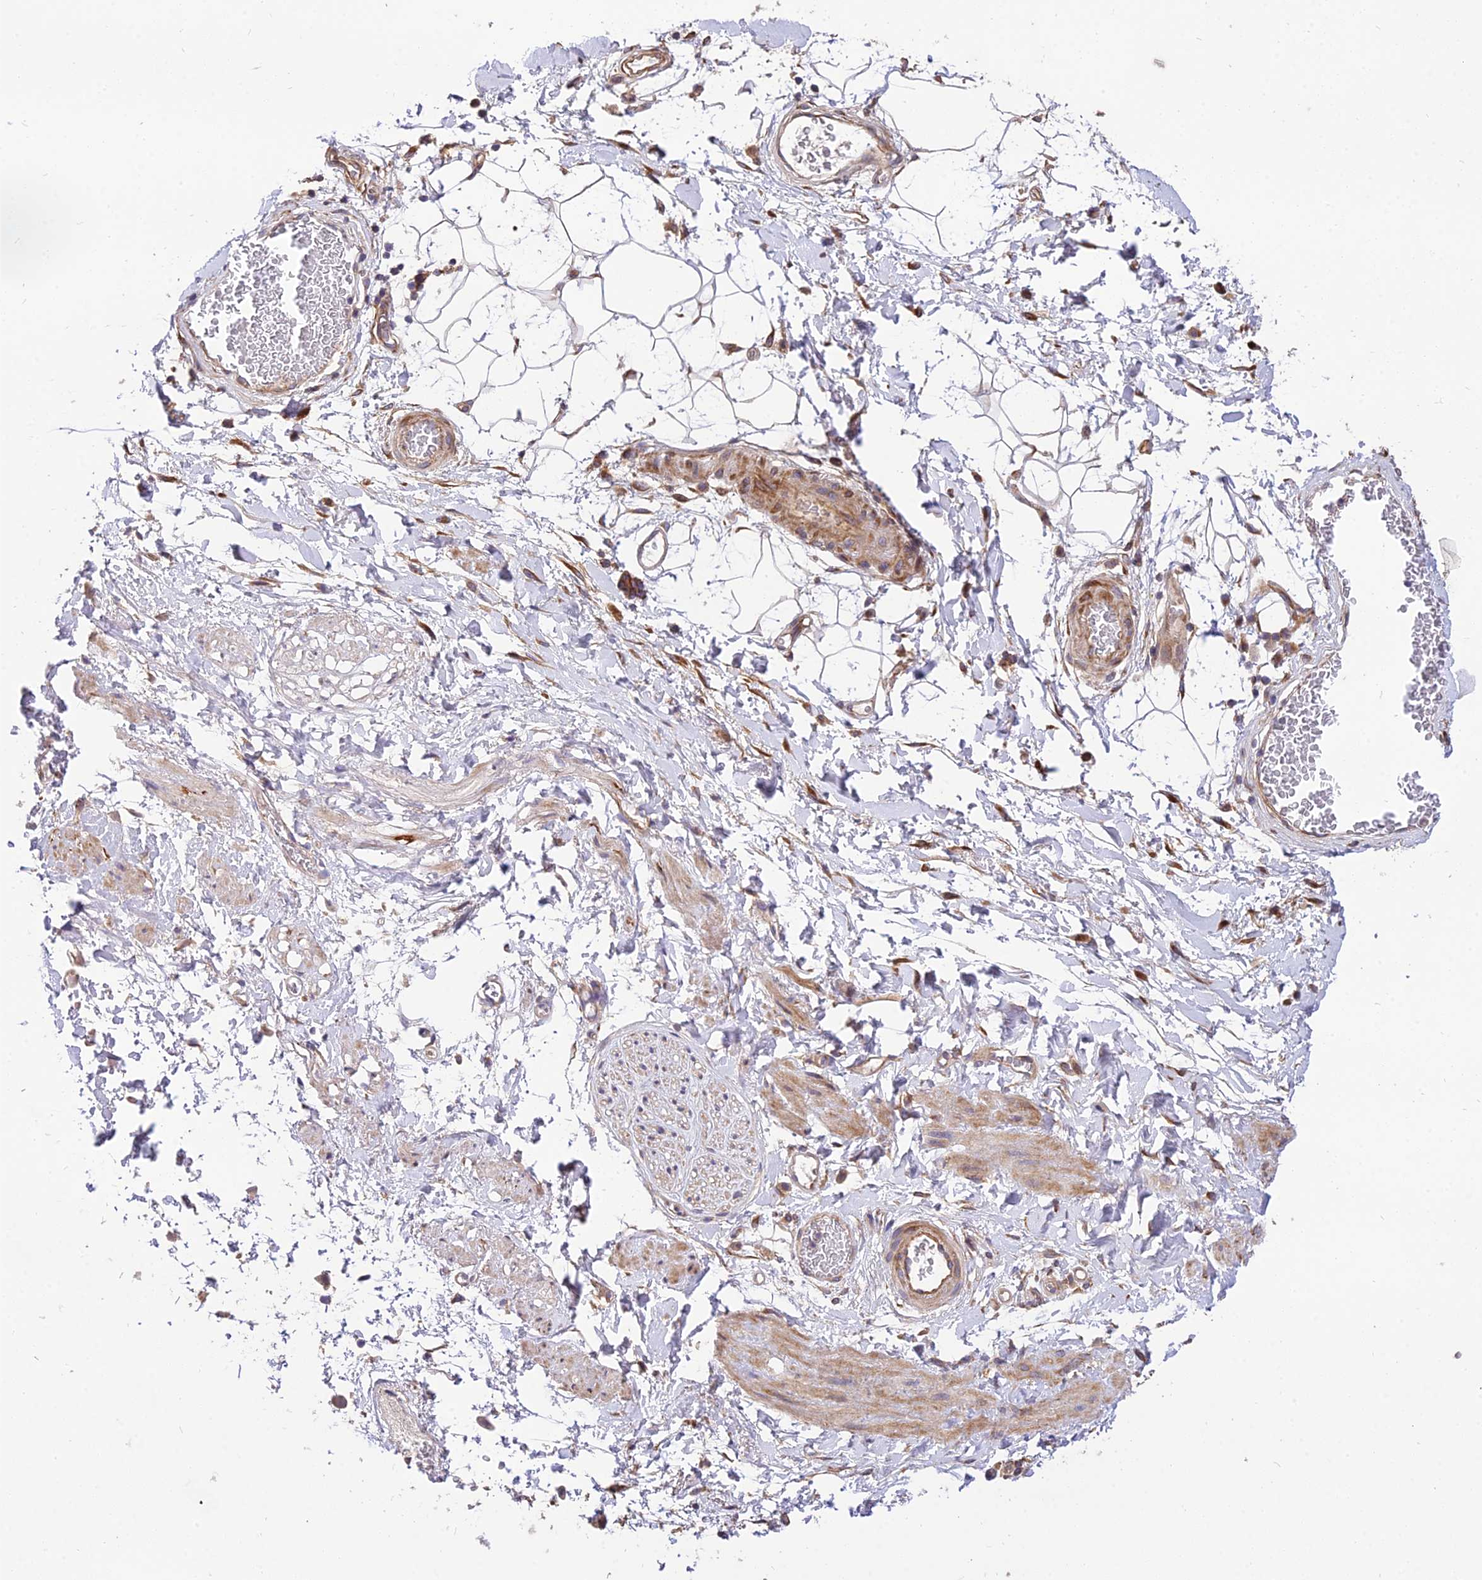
{"staining": {"intensity": "moderate", "quantity": "<25%", "location": "cytoplasmic/membranous"}, "tissue": "adipose tissue", "cell_type": "Adipocytes", "image_type": "normal", "snomed": [{"axis": "morphology", "description": "Normal tissue, NOS"}, {"axis": "morphology", "description": "Adenocarcinoma, NOS"}, {"axis": "topography", "description": "Rectum"}, {"axis": "topography", "description": "Vagina"}, {"axis": "topography", "description": "Peripheral nerve tissue"}], "caption": "Adipocytes reveal moderate cytoplasmic/membranous expression in about <25% of cells in benign adipose tissue. Using DAB (brown) and hematoxylin (blue) stains, captured at high magnification using brightfield microscopy.", "gene": "ROCK1", "patient": {"sex": "female", "age": 71}}